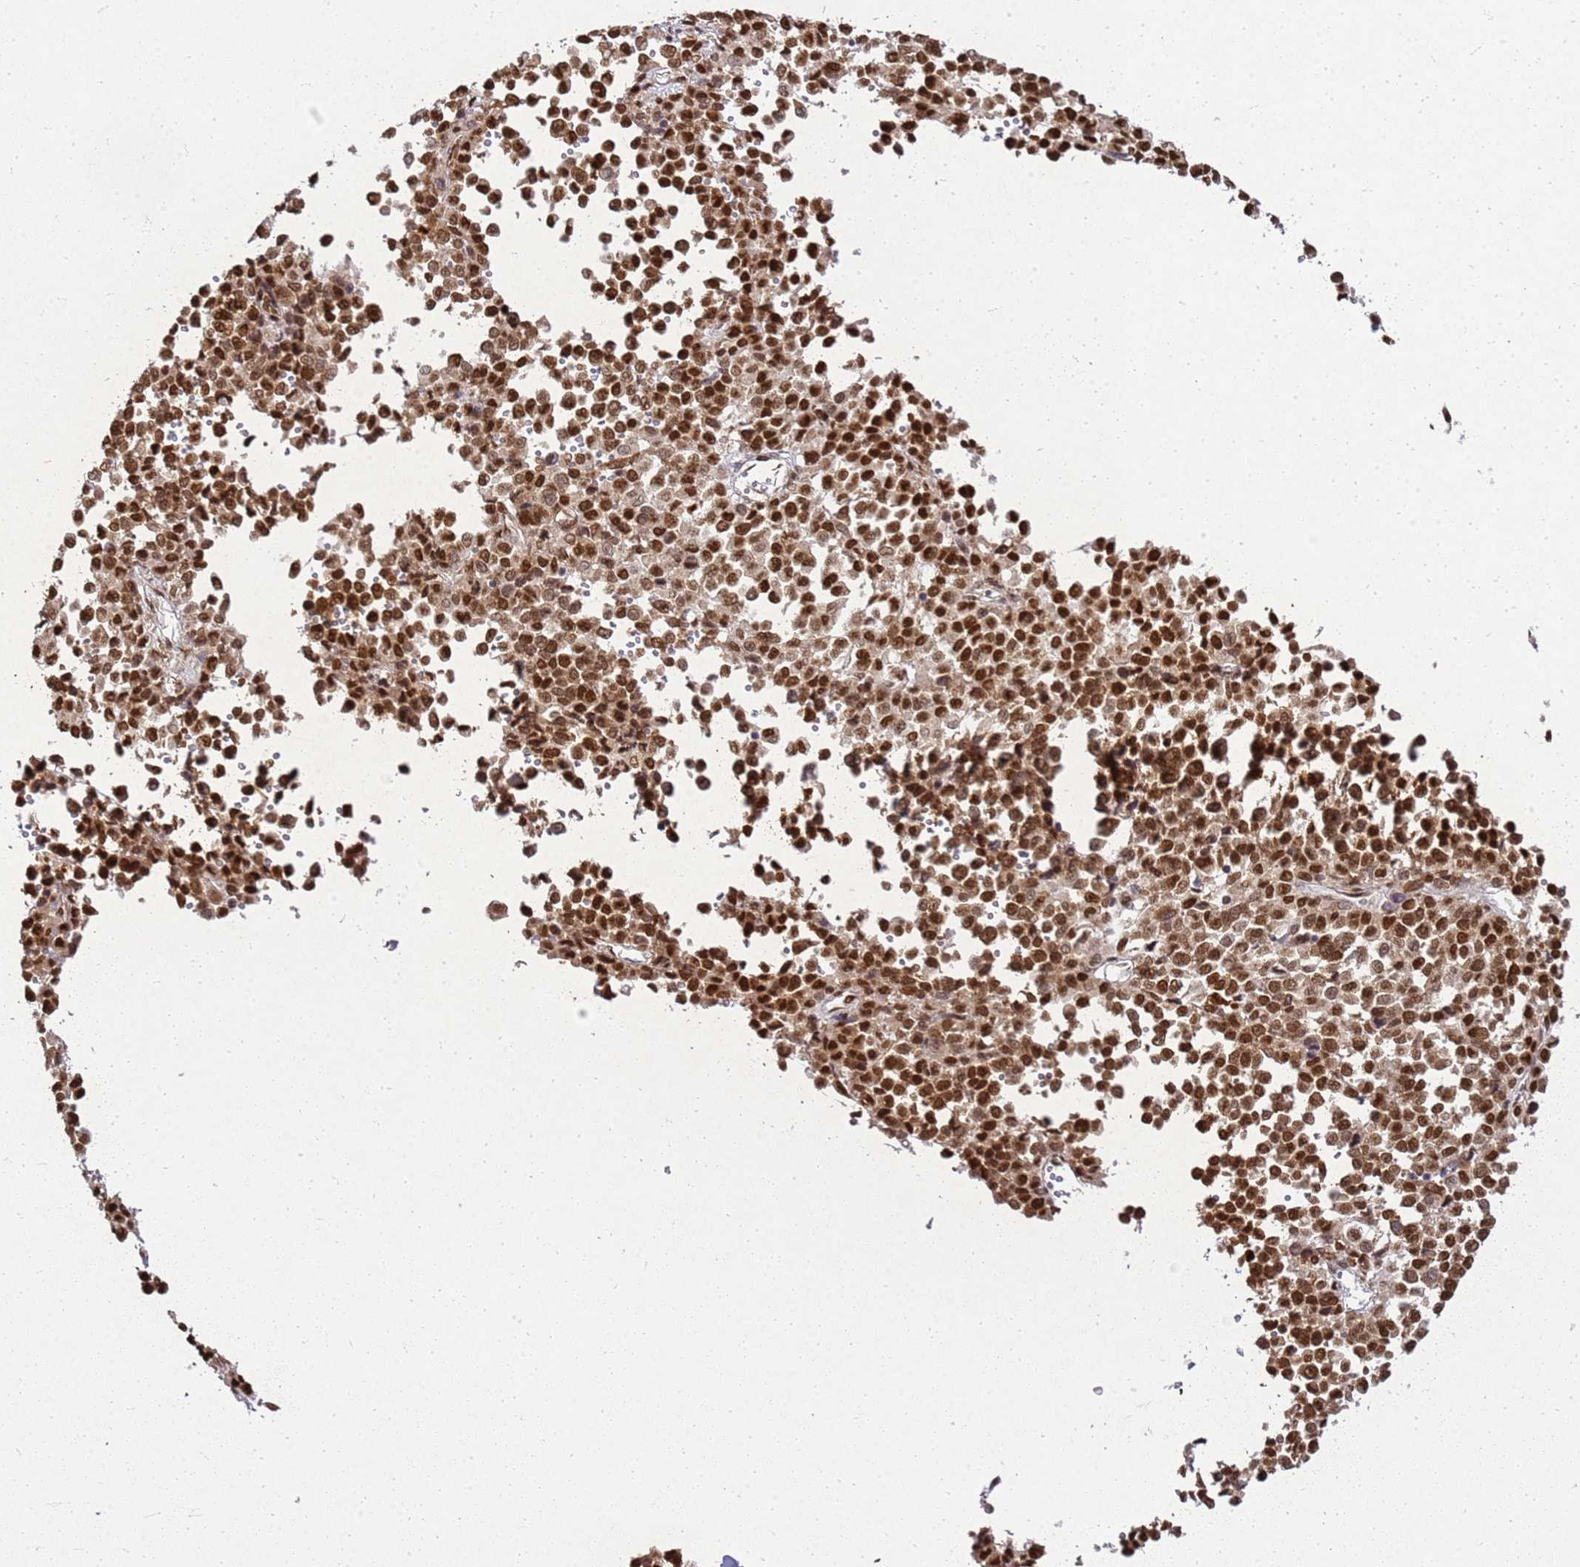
{"staining": {"intensity": "strong", "quantity": ">75%", "location": "nuclear"}, "tissue": "melanoma", "cell_type": "Tumor cells", "image_type": "cancer", "snomed": [{"axis": "morphology", "description": "Malignant melanoma, Metastatic site"}, {"axis": "topography", "description": "Pancreas"}], "caption": "Malignant melanoma (metastatic site) stained with DAB immunohistochemistry demonstrates high levels of strong nuclear positivity in about >75% of tumor cells.", "gene": "APEX1", "patient": {"sex": "female", "age": 30}}